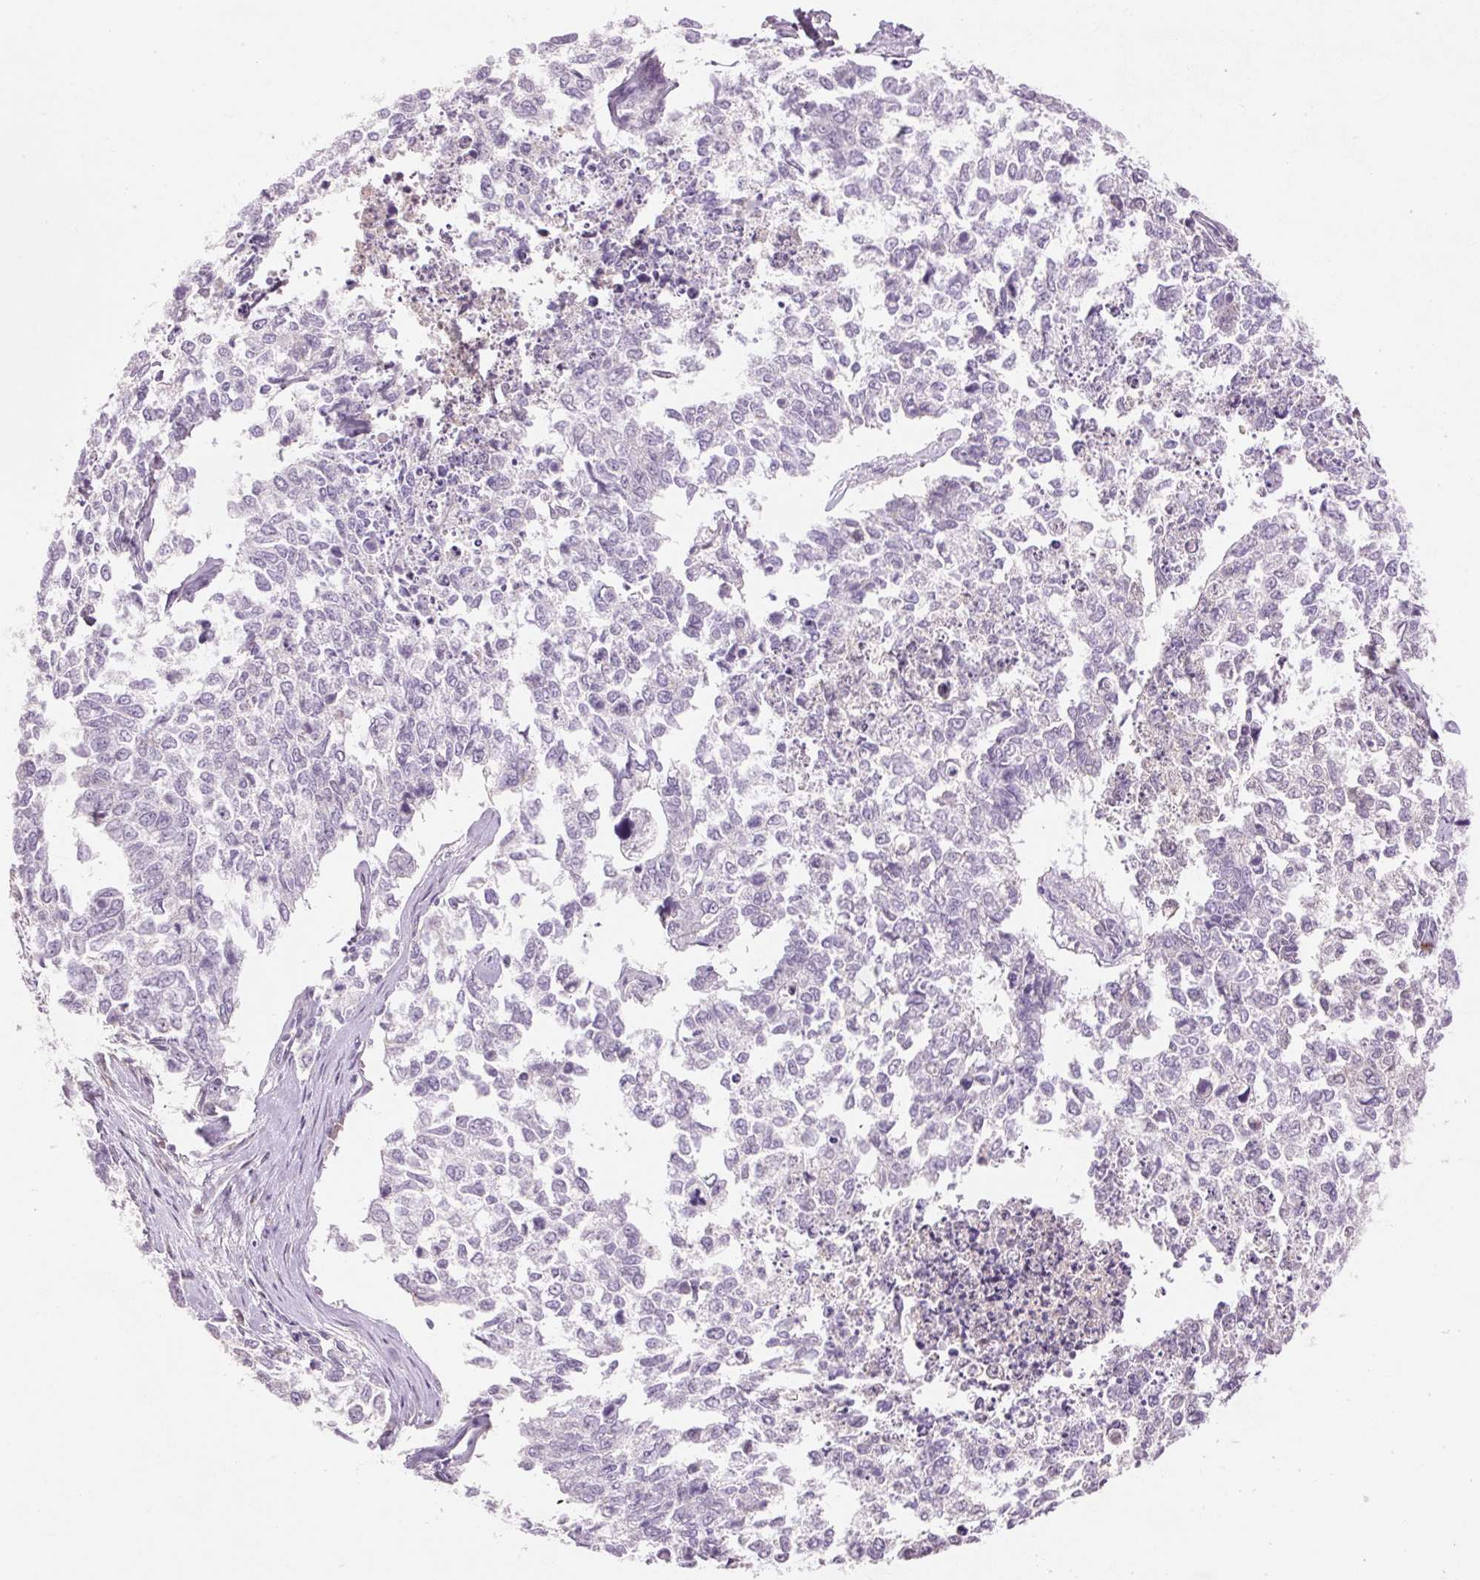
{"staining": {"intensity": "negative", "quantity": "none", "location": "none"}, "tissue": "cervical cancer", "cell_type": "Tumor cells", "image_type": "cancer", "snomed": [{"axis": "morphology", "description": "Adenocarcinoma, NOS"}, {"axis": "topography", "description": "Cervix"}], "caption": "This is a histopathology image of immunohistochemistry (IHC) staining of adenocarcinoma (cervical), which shows no positivity in tumor cells.", "gene": "FXYD4", "patient": {"sex": "female", "age": 63}}